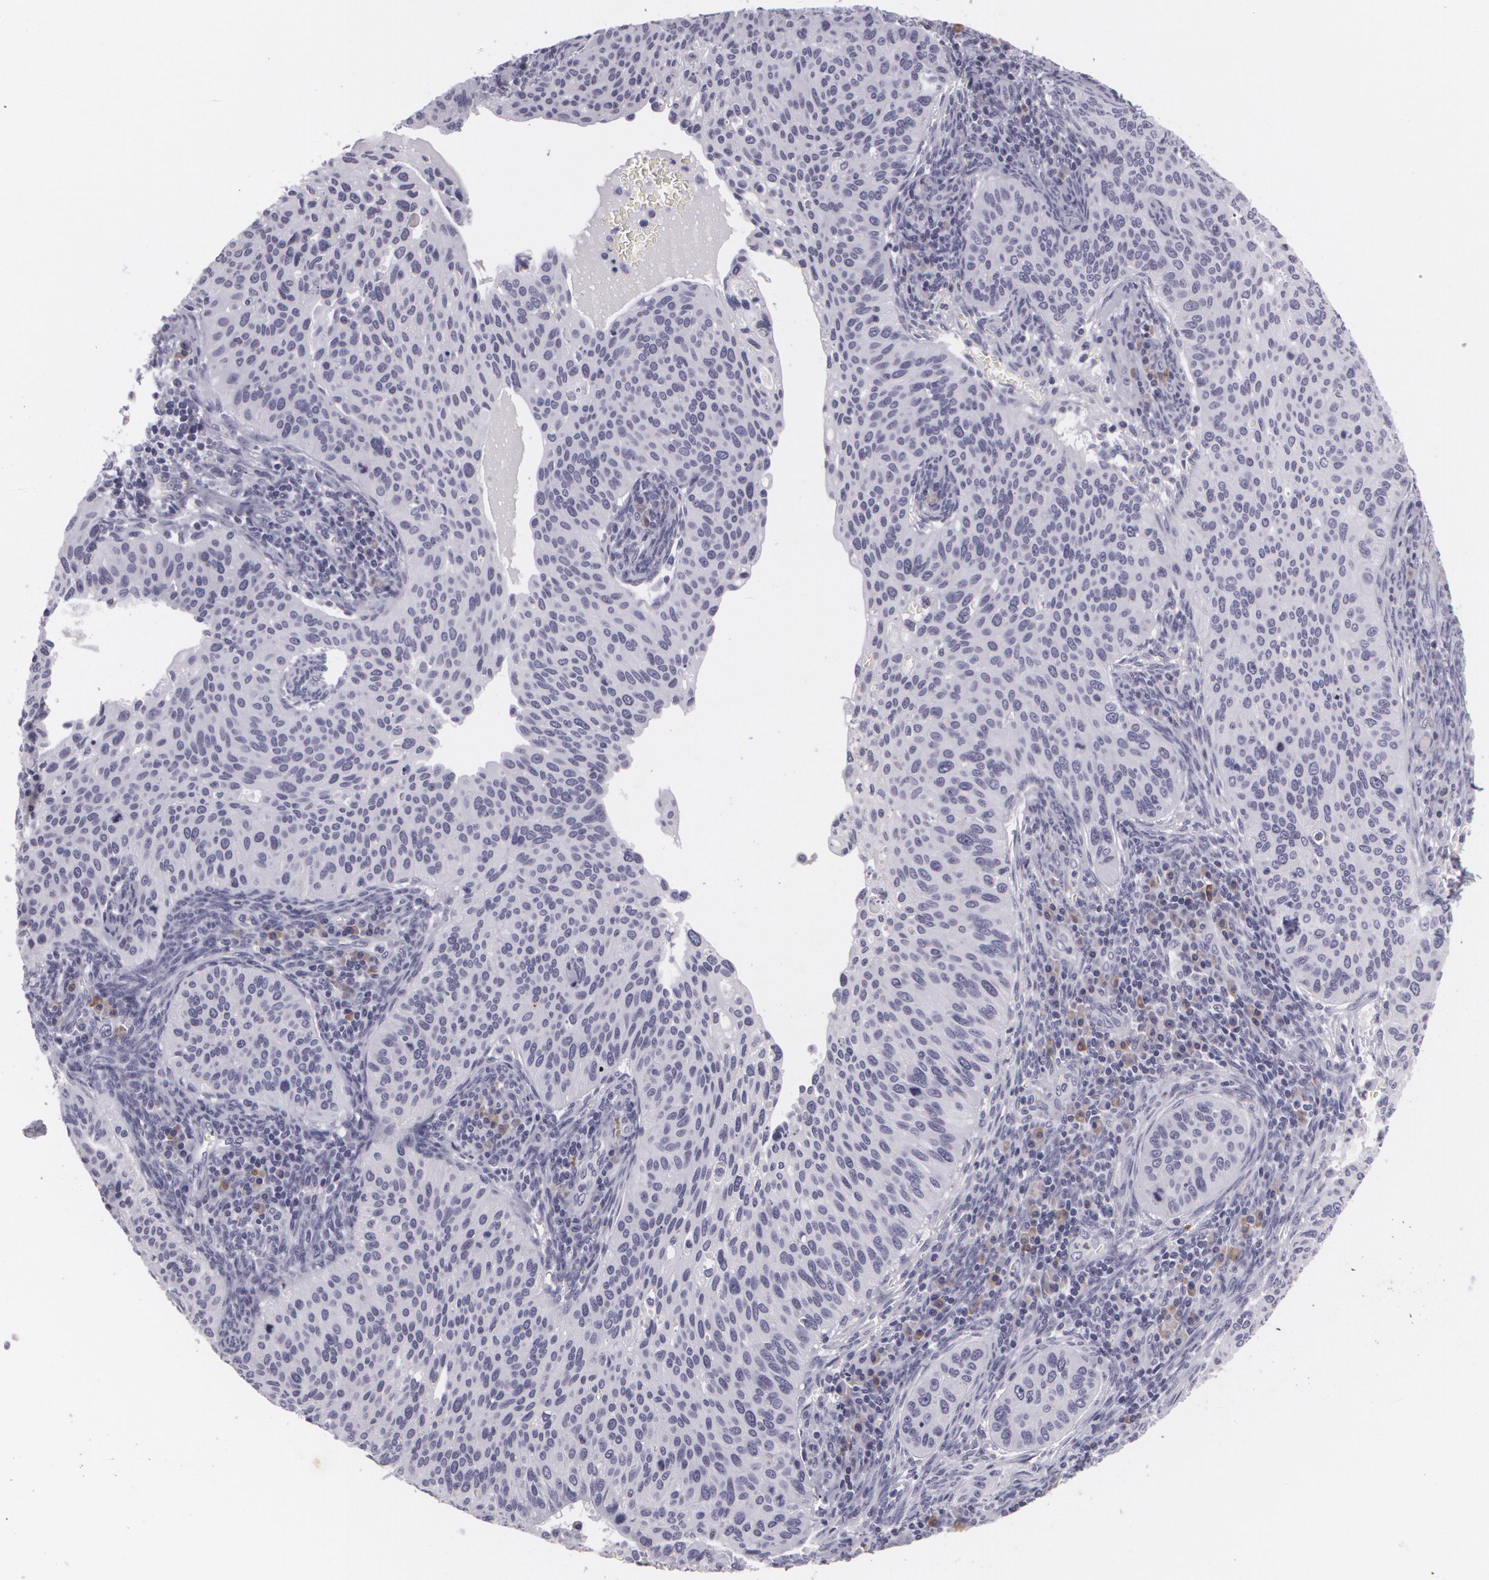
{"staining": {"intensity": "negative", "quantity": "none", "location": "none"}, "tissue": "cervical cancer", "cell_type": "Tumor cells", "image_type": "cancer", "snomed": [{"axis": "morphology", "description": "Adenocarcinoma, NOS"}, {"axis": "topography", "description": "Cervix"}], "caption": "Immunohistochemistry micrograph of neoplastic tissue: cervical cancer stained with DAB (3,3'-diaminobenzidine) shows no significant protein expression in tumor cells.", "gene": "MAP2", "patient": {"sex": "female", "age": 29}}